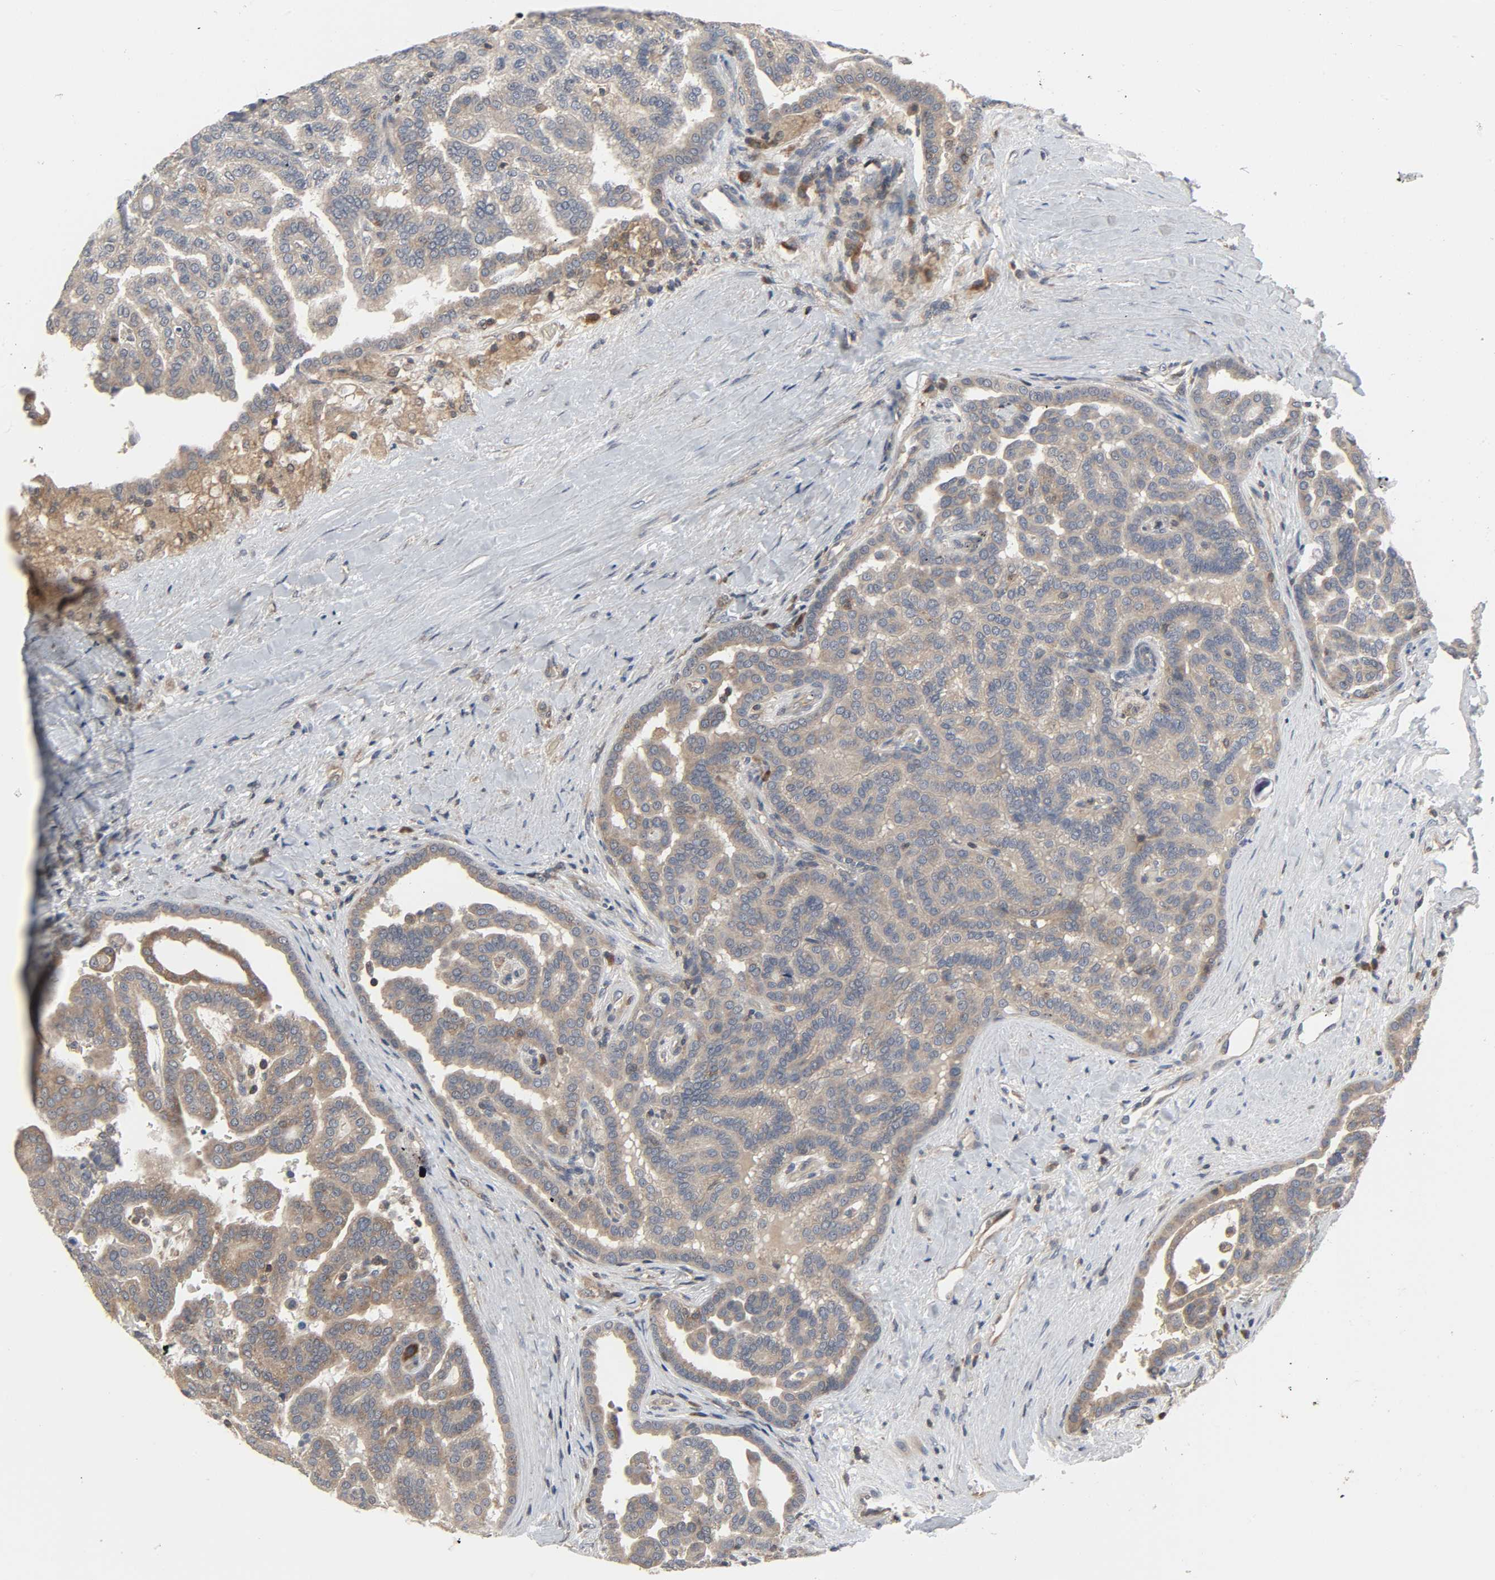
{"staining": {"intensity": "moderate", "quantity": ">75%", "location": "cytoplasmic/membranous"}, "tissue": "renal cancer", "cell_type": "Tumor cells", "image_type": "cancer", "snomed": [{"axis": "morphology", "description": "Adenocarcinoma, NOS"}, {"axis": "topography", "description": "Kidney"}], "caption": "Immunohistochemical staining of adenocarcinoma (renal) shows medium levels of moderate cytoplasmic/membranous expression in about >75% of tumor cells.", "gene": "PLEKHA2", "patient": {"sex": "male", "age": 61}}